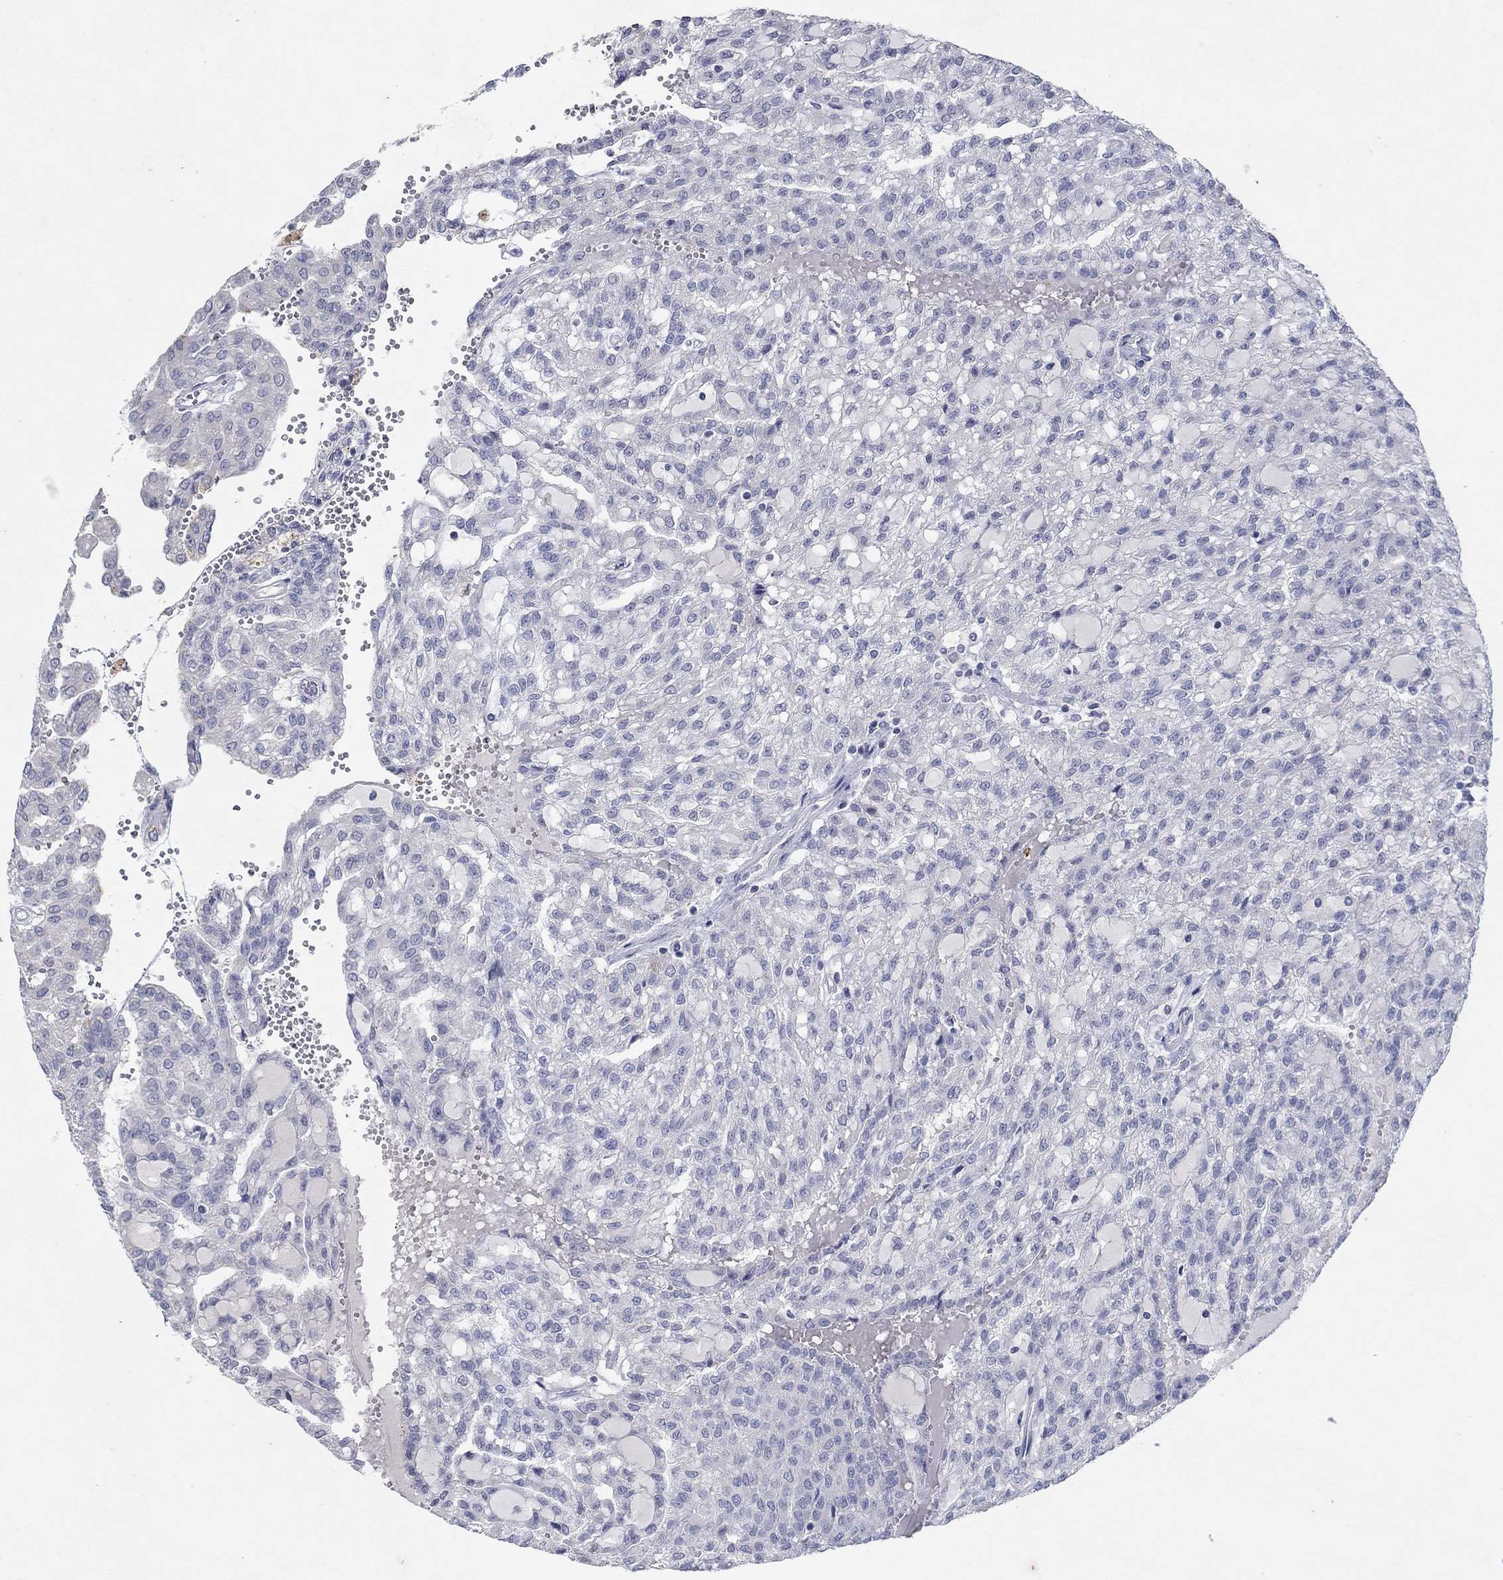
{"staining": {"intensity": "negative", "quantity": "none", "location": "none"}, "tissue": "renal cancer", "cell_type": "Tumor cells", "image_type": "cancer", "snomed": [{"axis": "morphology", "description": "Adenocarcinoma, NOS"}, {"axis": "topography", "description": "Kidney"}], "caption": "Immunohistochemistry (IHC) photomicrograph of neoplastic tissue: human renal cancer stained with DAB displays no significant protein expression in tumor cells.", "gene": "KRT40", "patient": {"sex": "male", "age": 63}}